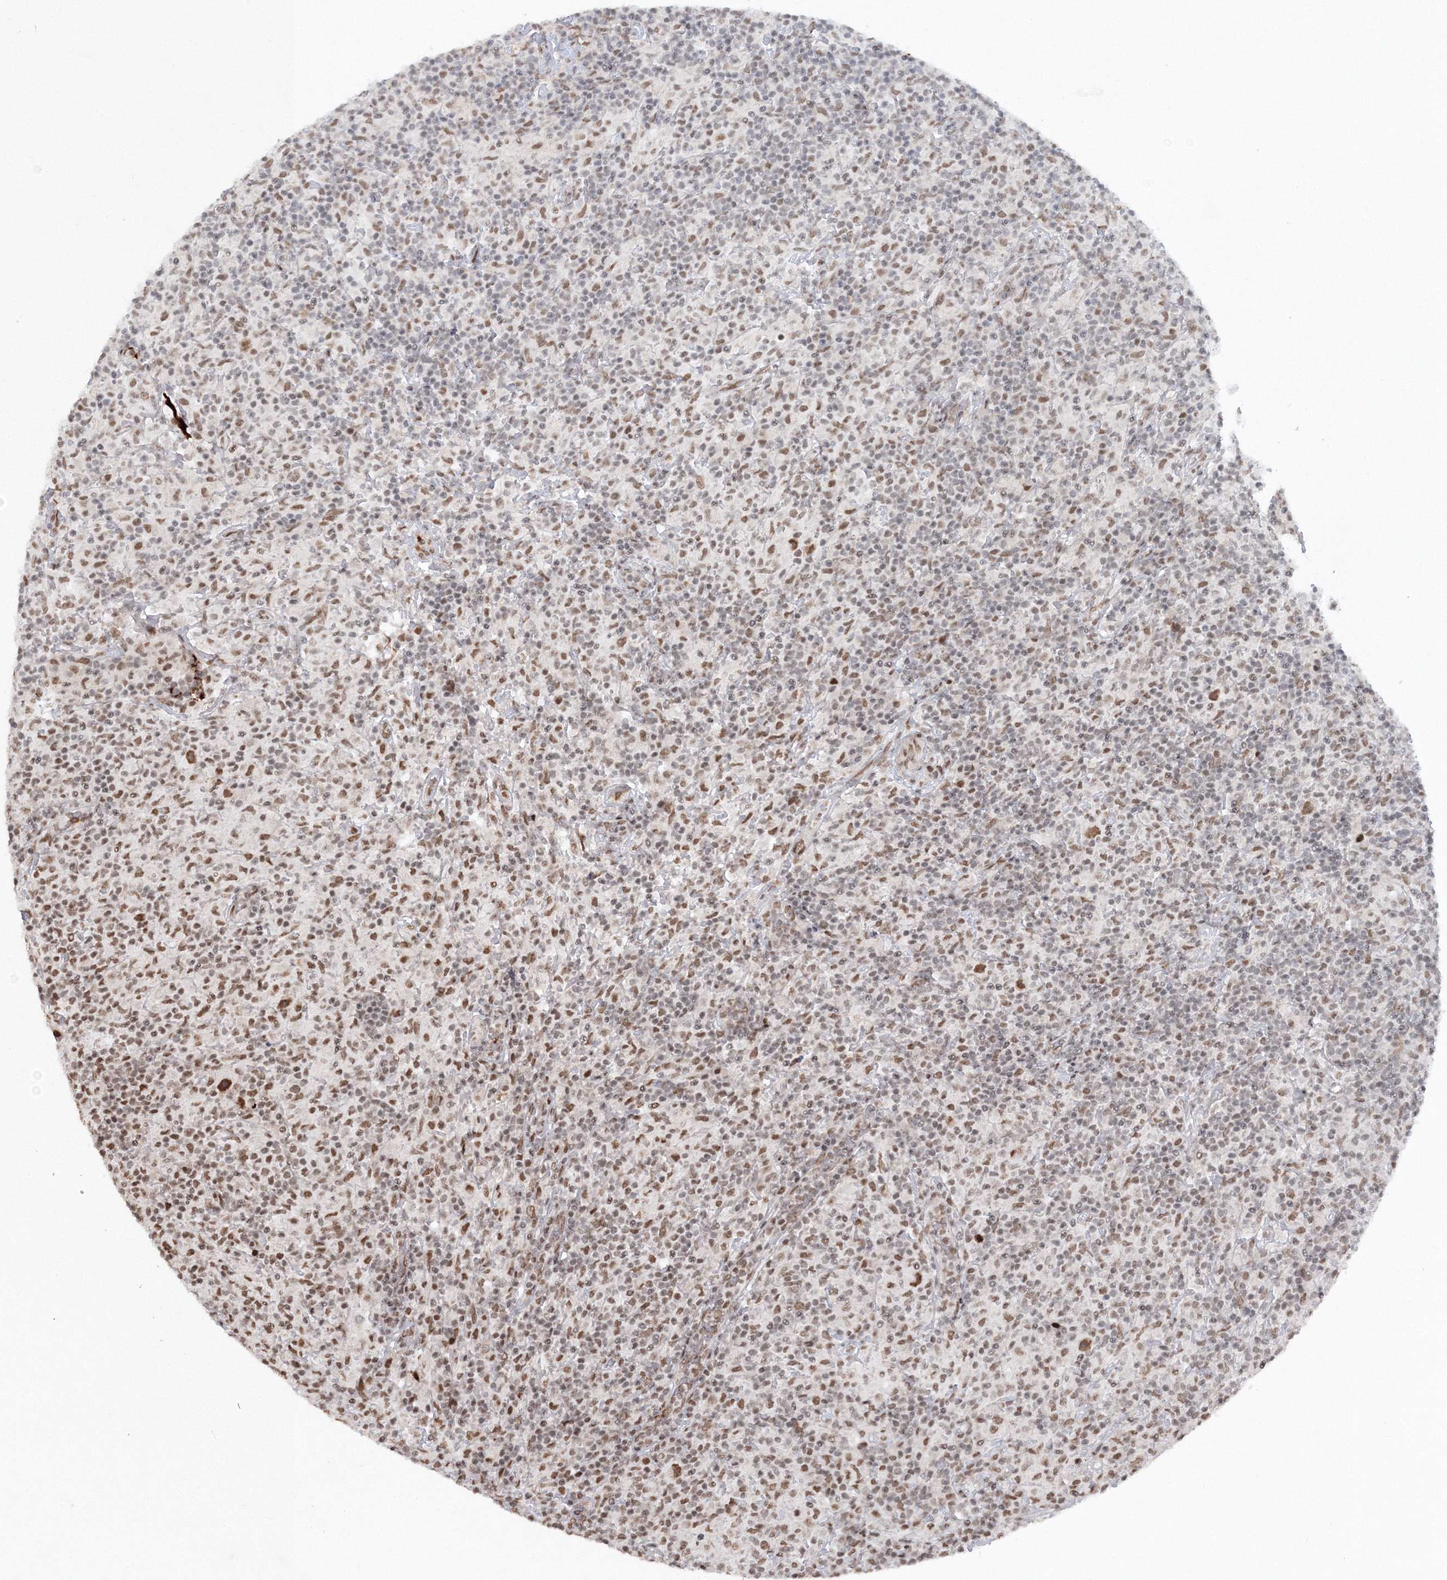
{"staining": {"intensity": "moderate", "quantity": ">75%", "location": "cytoplasmic/membranous,nuclear"}, "tissue": "lymphoma", "cell_type": "Tumor cells", "image_type": "cancer", "snomed": [{"axis": "morphology", "description": "Hodgkin's disease, NOS"}, {"axis": "topography", "description": "Lymph node"}], "caption": "Approximately >75% of tumor cells in human lymphoma exhibit moderate cytoplasmic/membranous and nuclear protein positivity as visualized by brown immunohistochemical staining.", "gene": "C3orf33", "patient": {"sex": "male", "age": 70}}